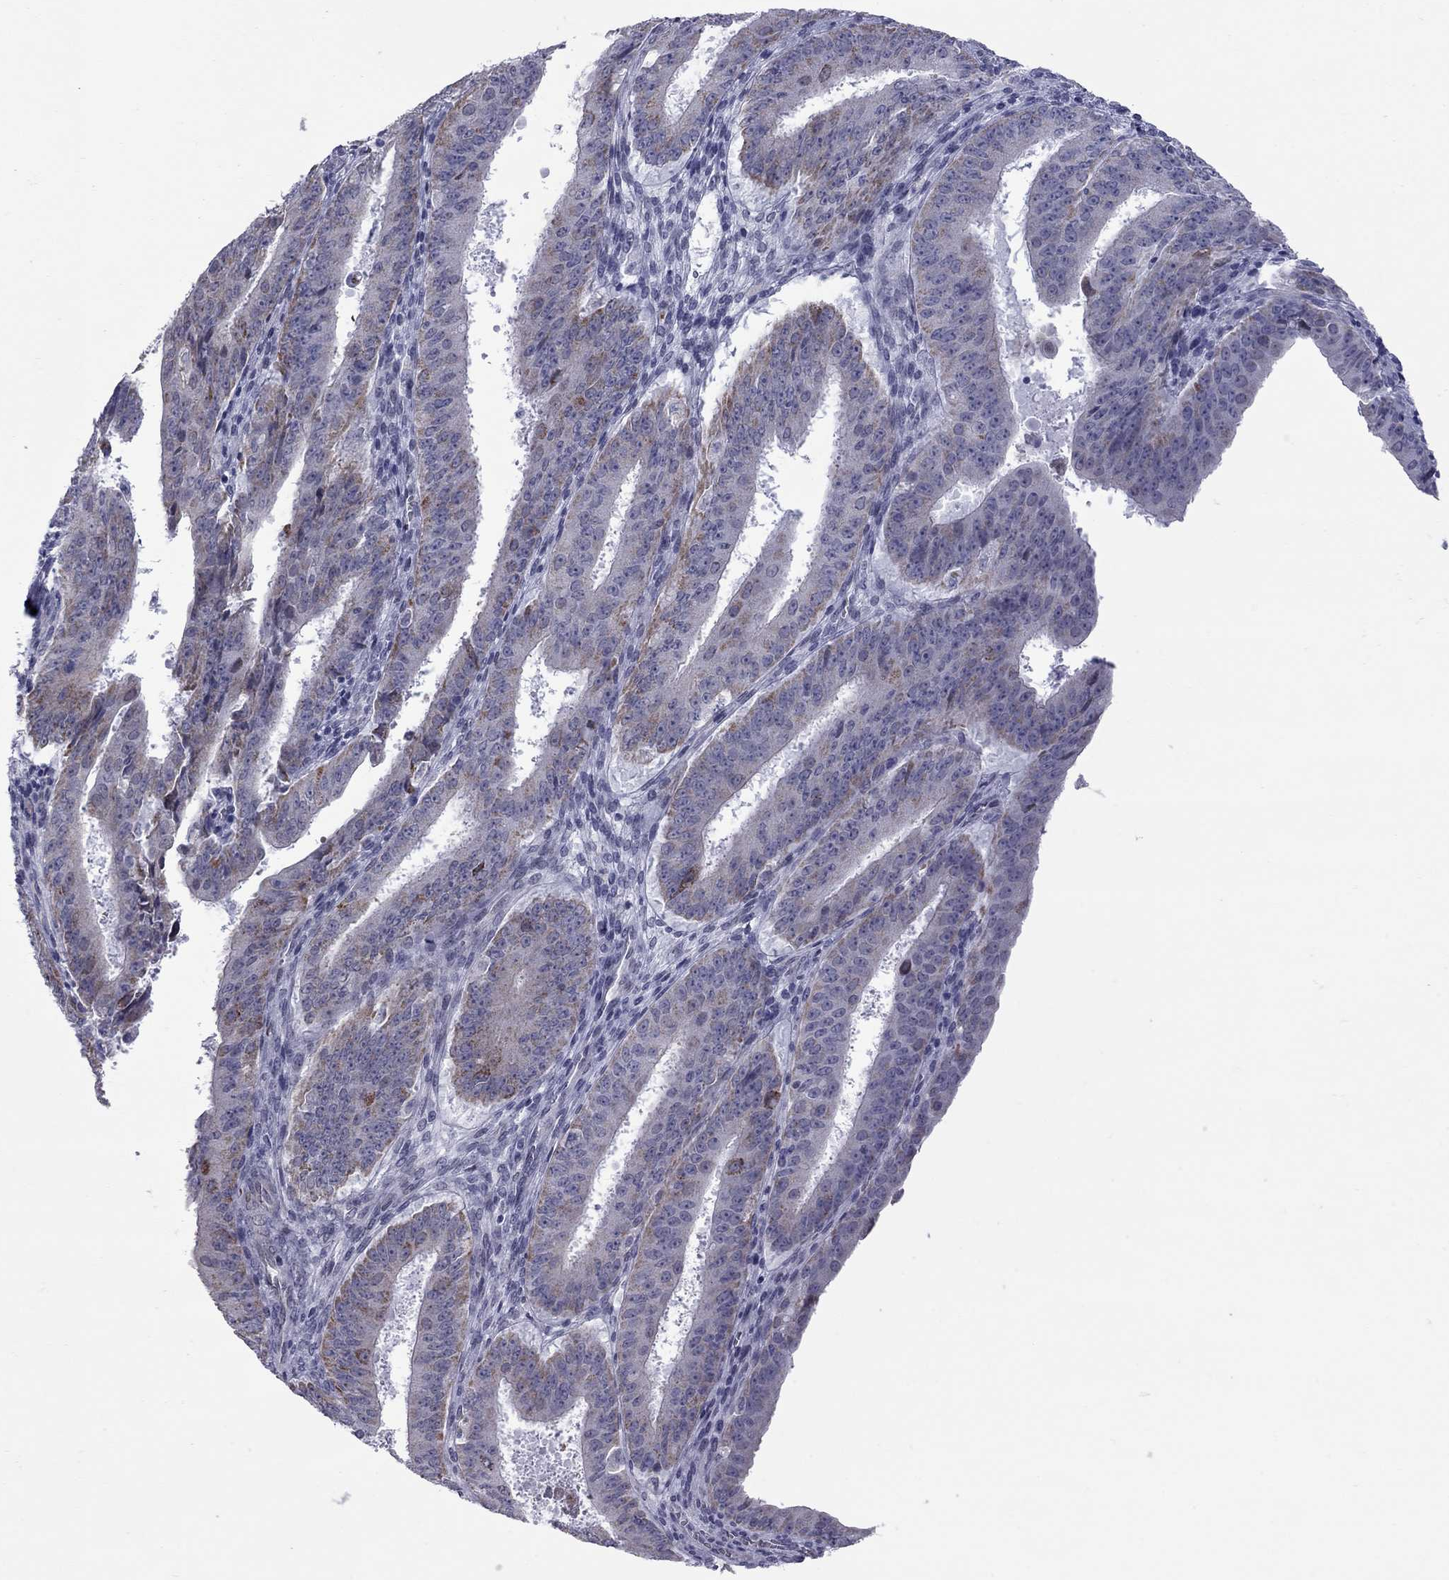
{"staining": {"intensity": "moderate", "quantity": "<25%", "location": "cytoplasmic/membranous"}, "tissue": "ovarian cancer", "cell_type": "Tumor cells", "image_type": "cancer", "snomed": [{"axis": "morphology", "description": "Carcinoma, endometroid"}, {"axis": "topography", "description": "Ovary"}], "caption": "The immunohistochemical stain shows moderate cytoplasmic/membranous positivity in tumor cells of ovarian cancer tissue.", "gene": "CLTCL1", "patient": {"sex": "female", "age": 42}}